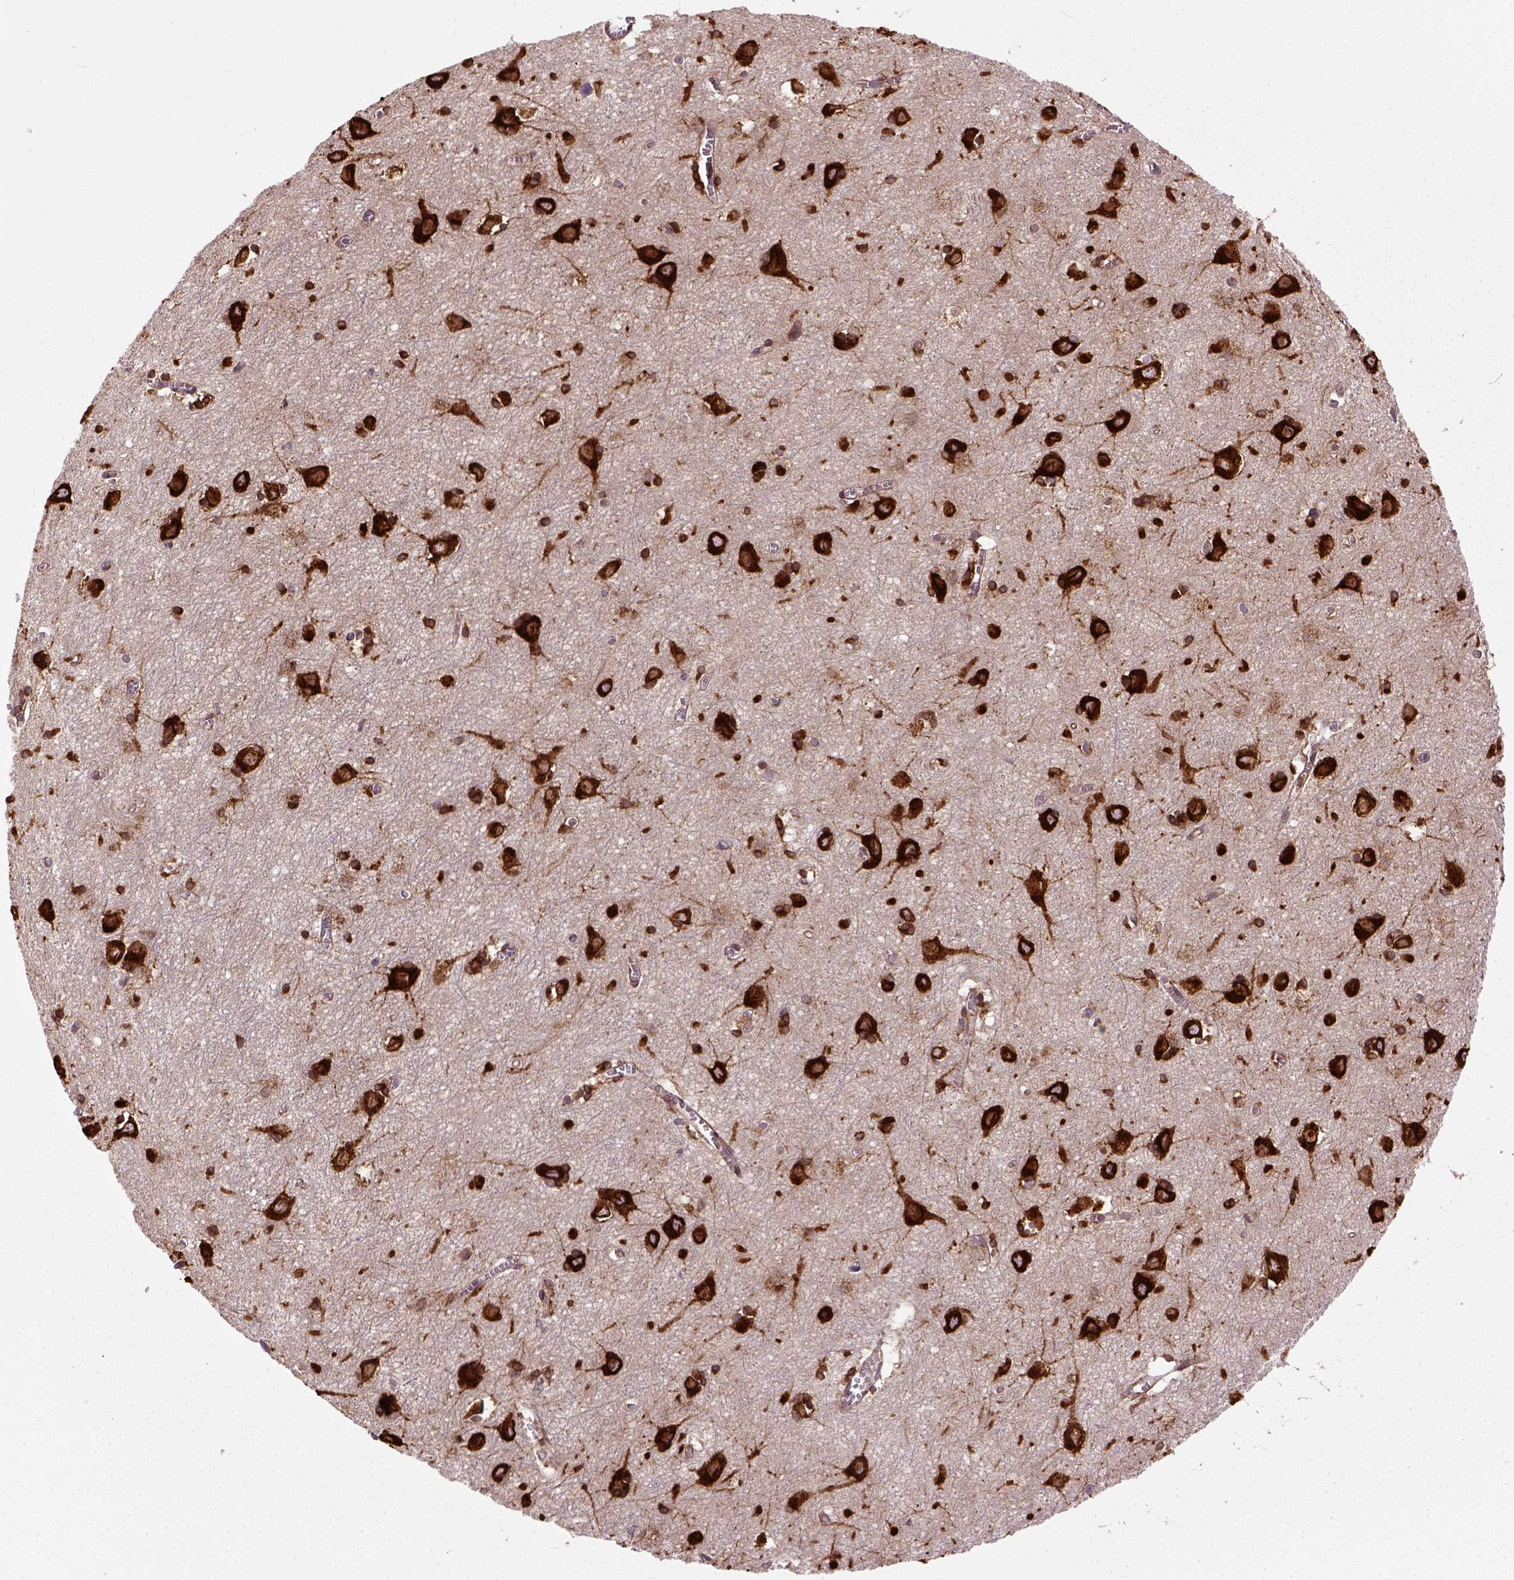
{"staining": {"intensity": "strong", "quantity": ">75%", "location": "cytoplasmic/membranous"}, "tissue": "cerebral cortex", "cell_type": "Endothelial cells", "image_type": "normal", "snomed": [{"axis": "morphology", "description": "Normal tissue, NOS"}, {"axis": "topography", "description": "Cerebral cortex"}], "caption": "The immunohistochemical stain labels strong cytoplasmic/membranous staining in endothelial cells of normal cerebral cortex.", "gene": "CAPRIN1", "patient": {"sex": "male", "age": 70}}